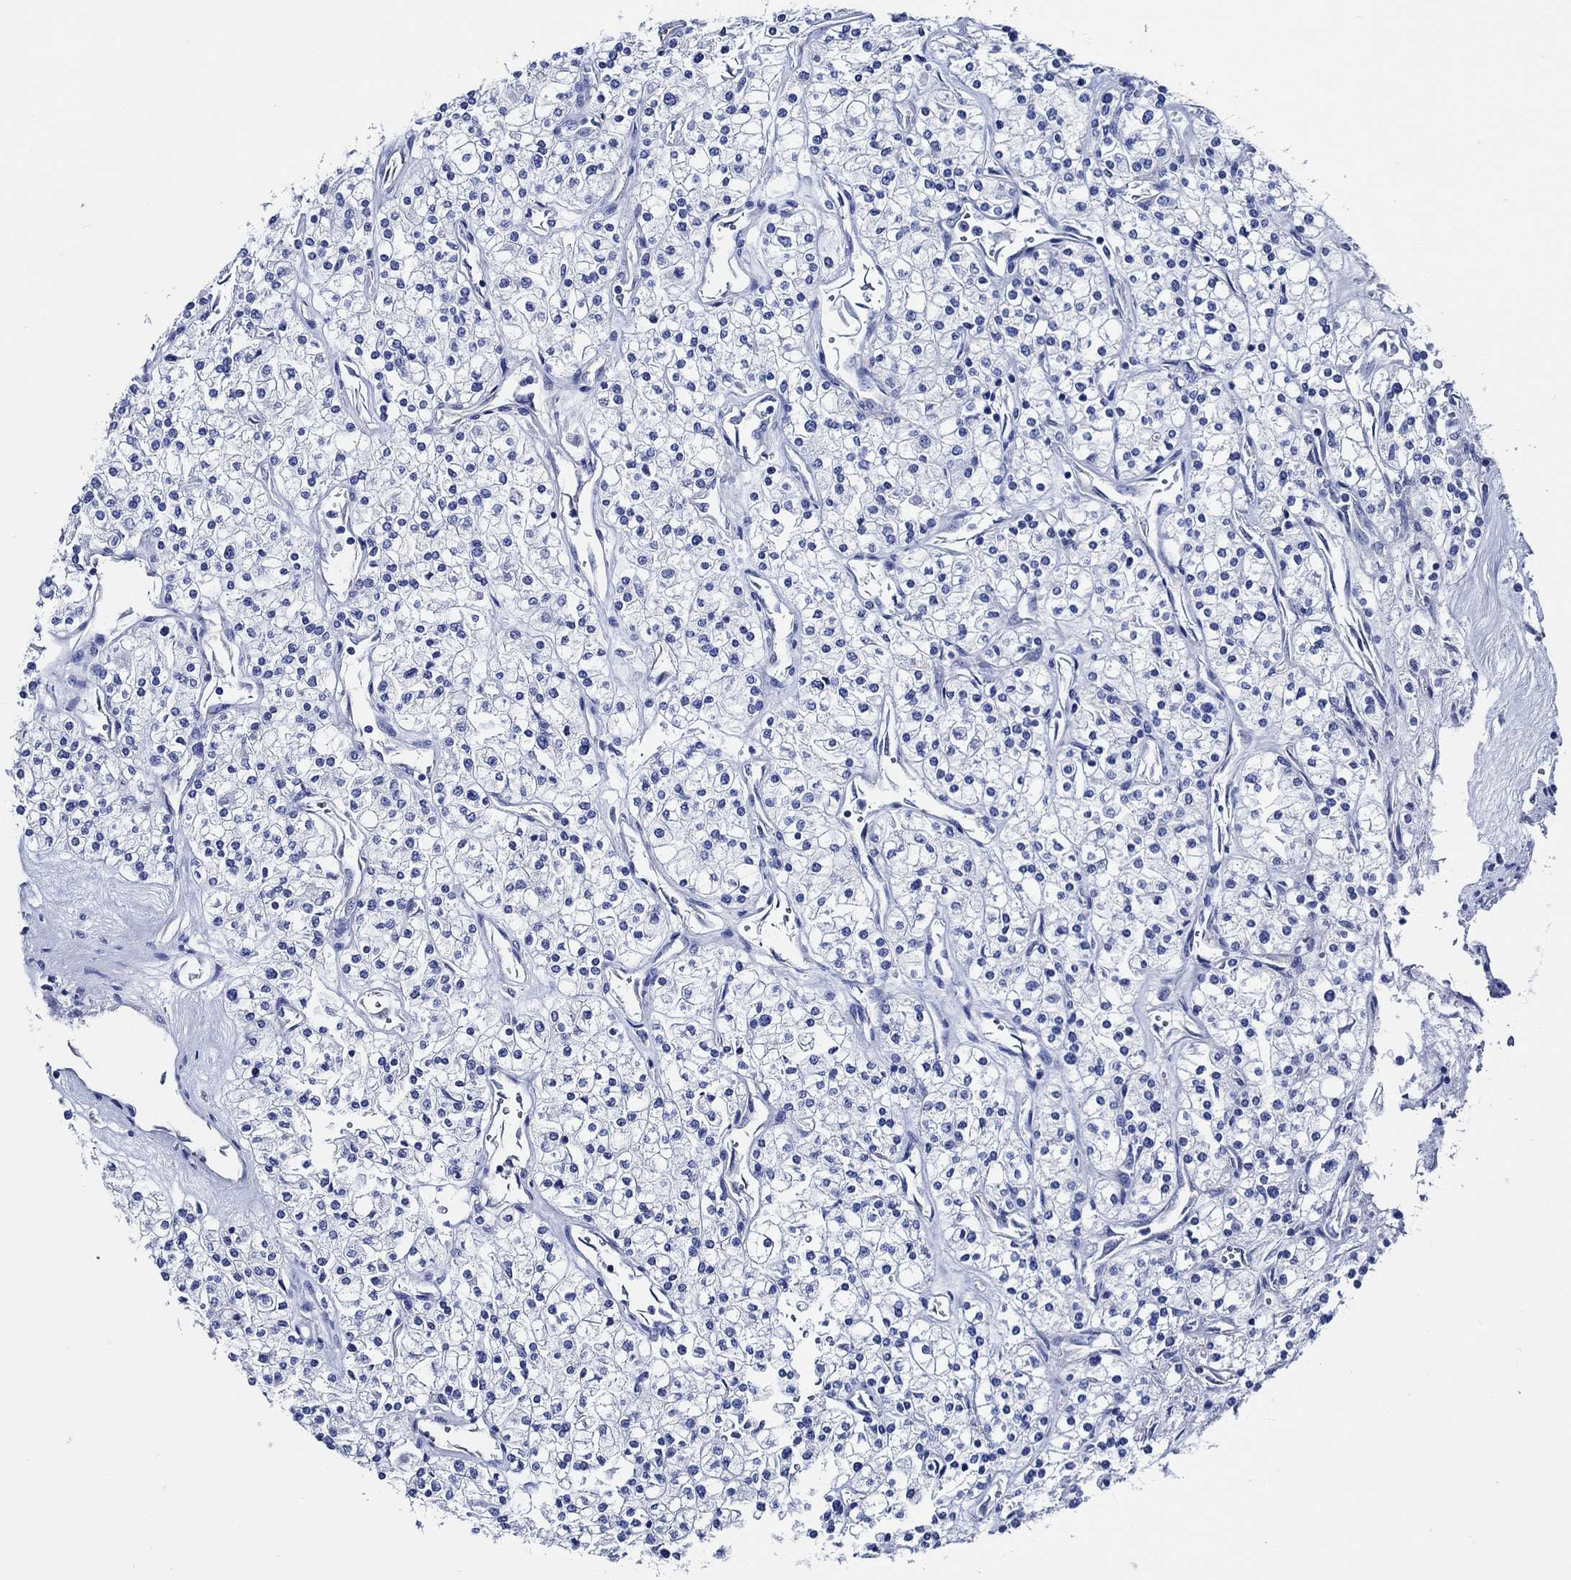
{"staining": {"intensity": "negative", "quantity": "none", "location": "none"}, "tissue": "renal cancer", "cell_type": "Tumor cells", "image_type": "cancer", "snomed": [{"axis": "morphology", "description": "Adenocarcinoma, NOS"}, {"axis": "topography", "description": "Kidney"}], "caption": "Immunohistochemistry image of human renal cancer (adenocarcinoma) stained for a protein (brown), which exhibits no expression in tumor cells.", "gene": "WDR62", "patient": {"sex": "male", "age": 80}}